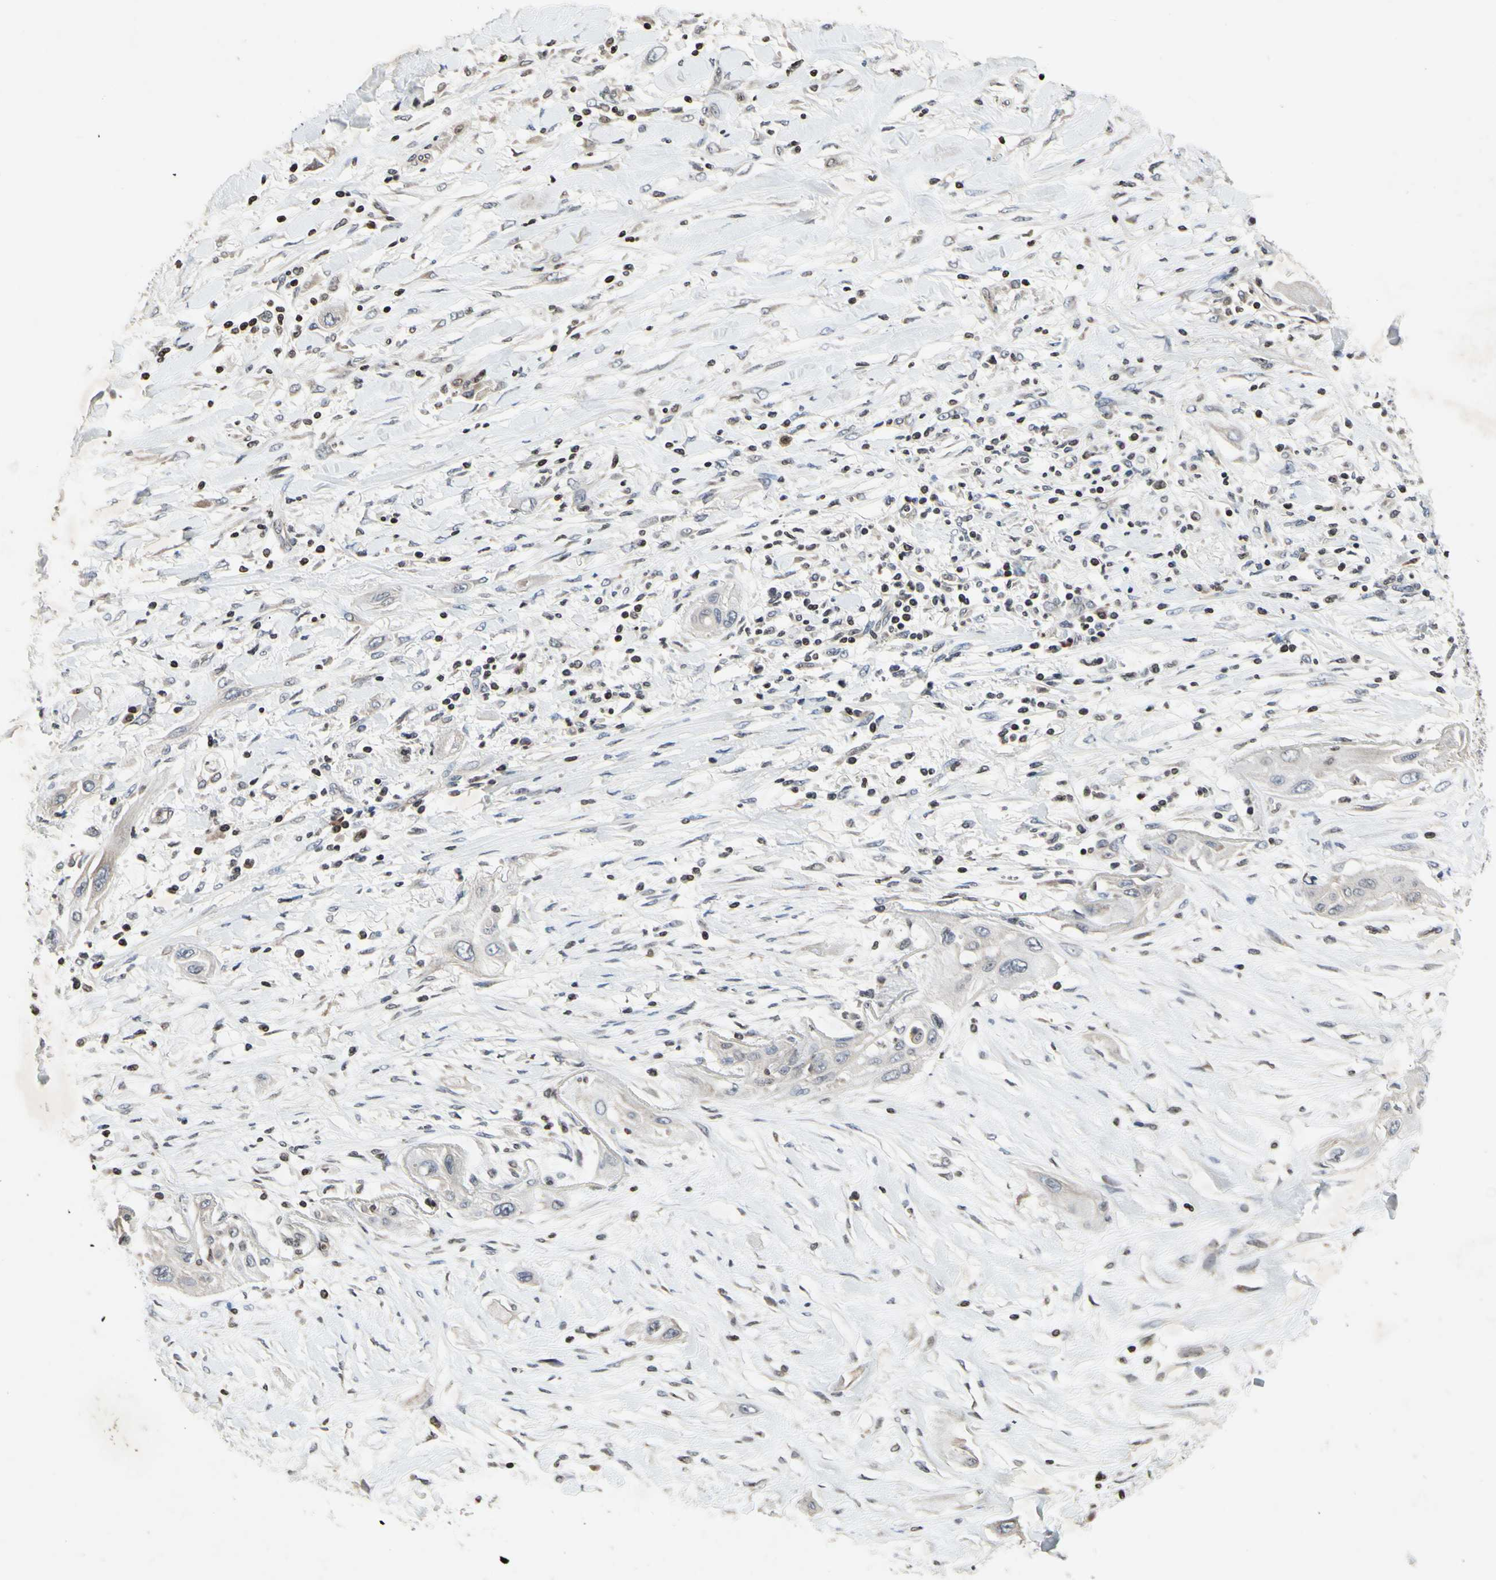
{"staining": {"intensity": "weak", "quantity": "25%-75%", "location": "cytoplasmic/membranous"}, "tissue": "lung cancer", "cell_type": "Tumor cells", "image_type": "cancer", "snomed": [{"axis": "morphology", "description": "Squamous cell carcinoma, NOS"}, {"axis": "topography", "description": "Lung"}], "caption": "Immunohistochemical staining of lung cancer shows weak cytoplasmic/membranous protein staining in about 25%-75% of tumor cells. The protein is stained brown, and the nuclei are stained in blue (DAB (3,3'-diaminobenzidine) IHC with brightfield microscopy, high magnification).", "gene": "ARG1", "patient": {"sex": "female", "age": 47}}